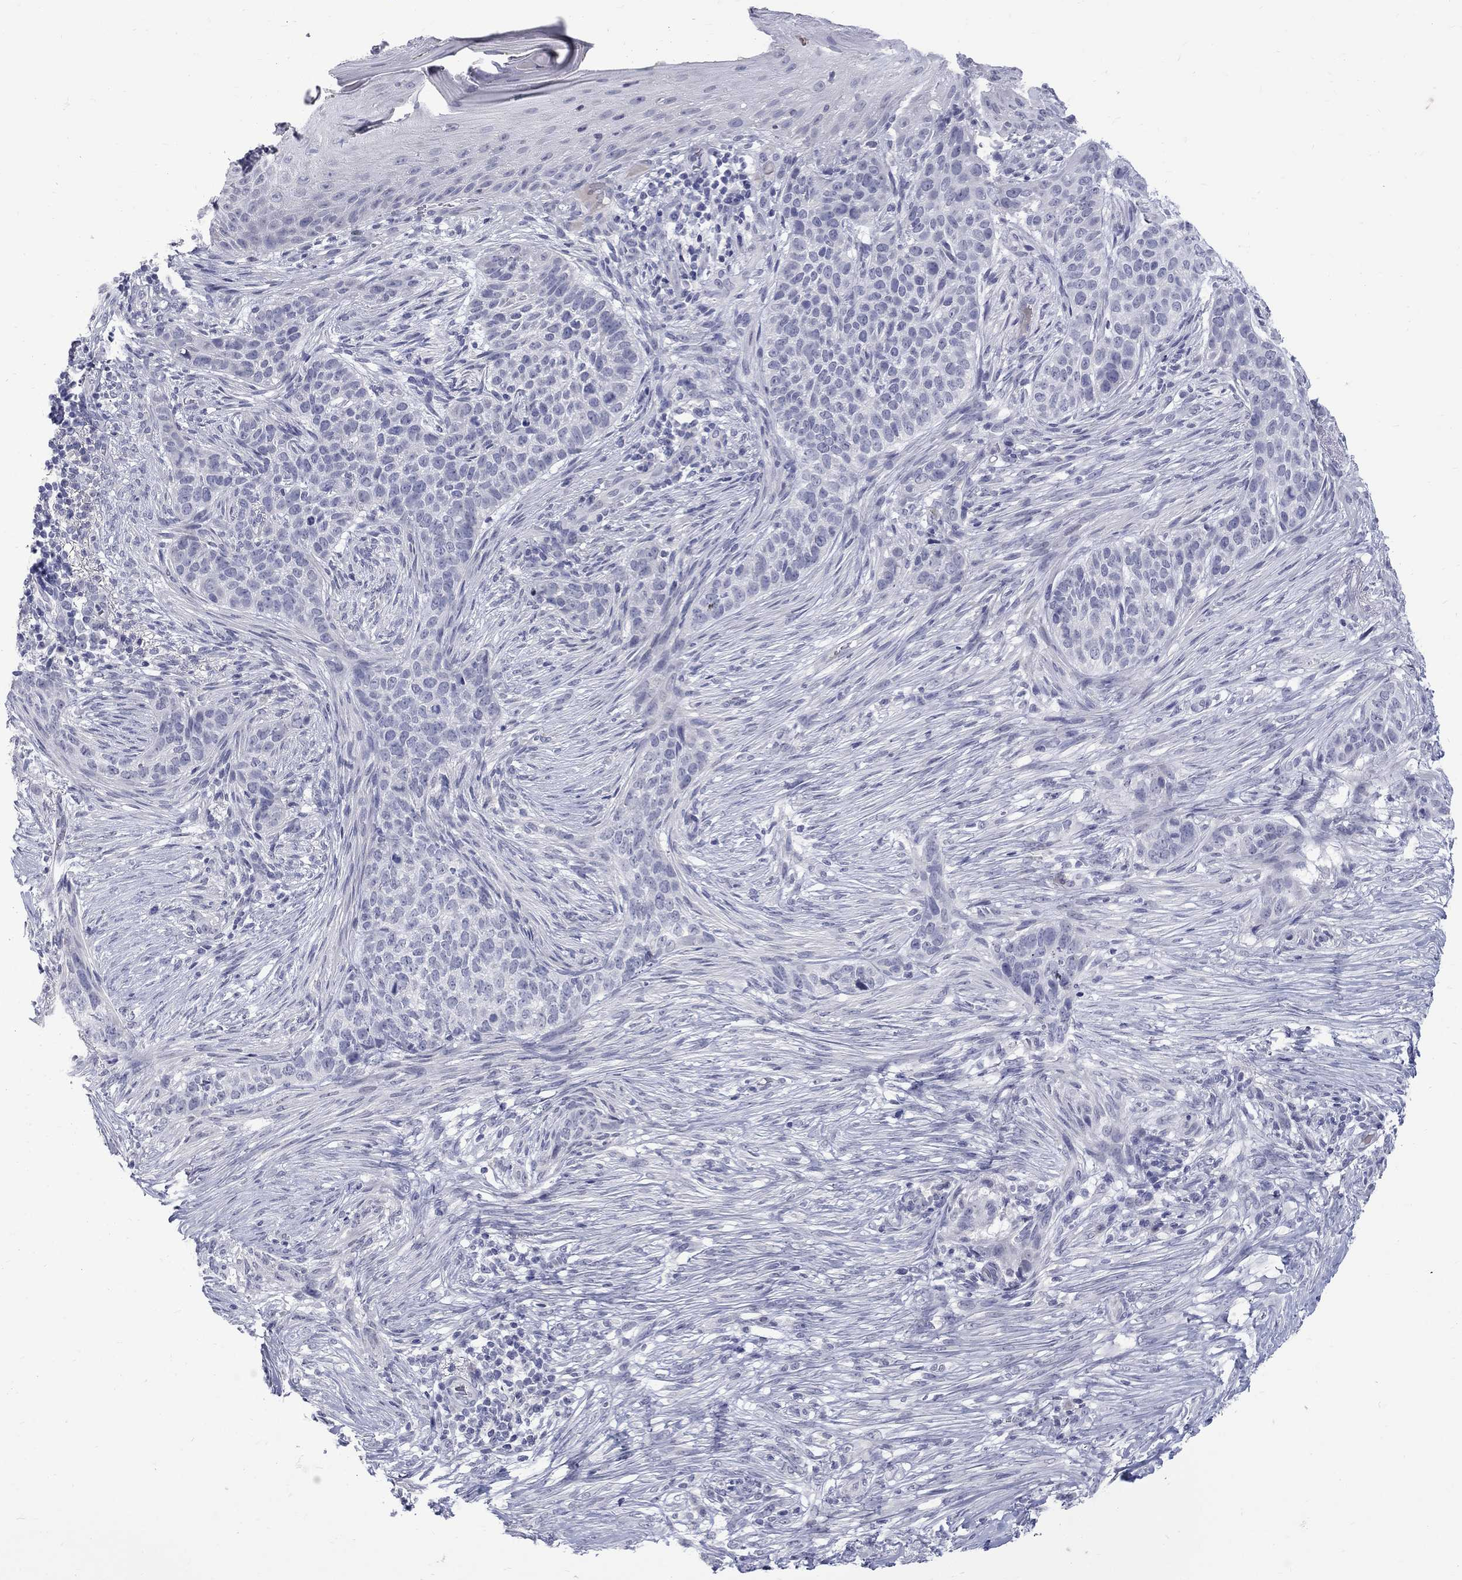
{"staining": {"intensity": "negative", "quantity": "none", "location": "none"}, "tissue": "skin cancer", "cell_type": "Tumor cells", "image_type": "cancer", "snomed": [{"axis": "morphology", "description": "Squamous cell carcinoma, NOS"}, {"axis": "topography", "description": "Skin"}], "caption": "IHC of human skin cancer displays no positivity in tumor cells. (DAB (3,3'-diaminobenzidine) immunohistochemistry (IHC) with hematoxylin counter stain).", "gene": "CTNND2", "patient": {"sex": "male", "age": 88}}